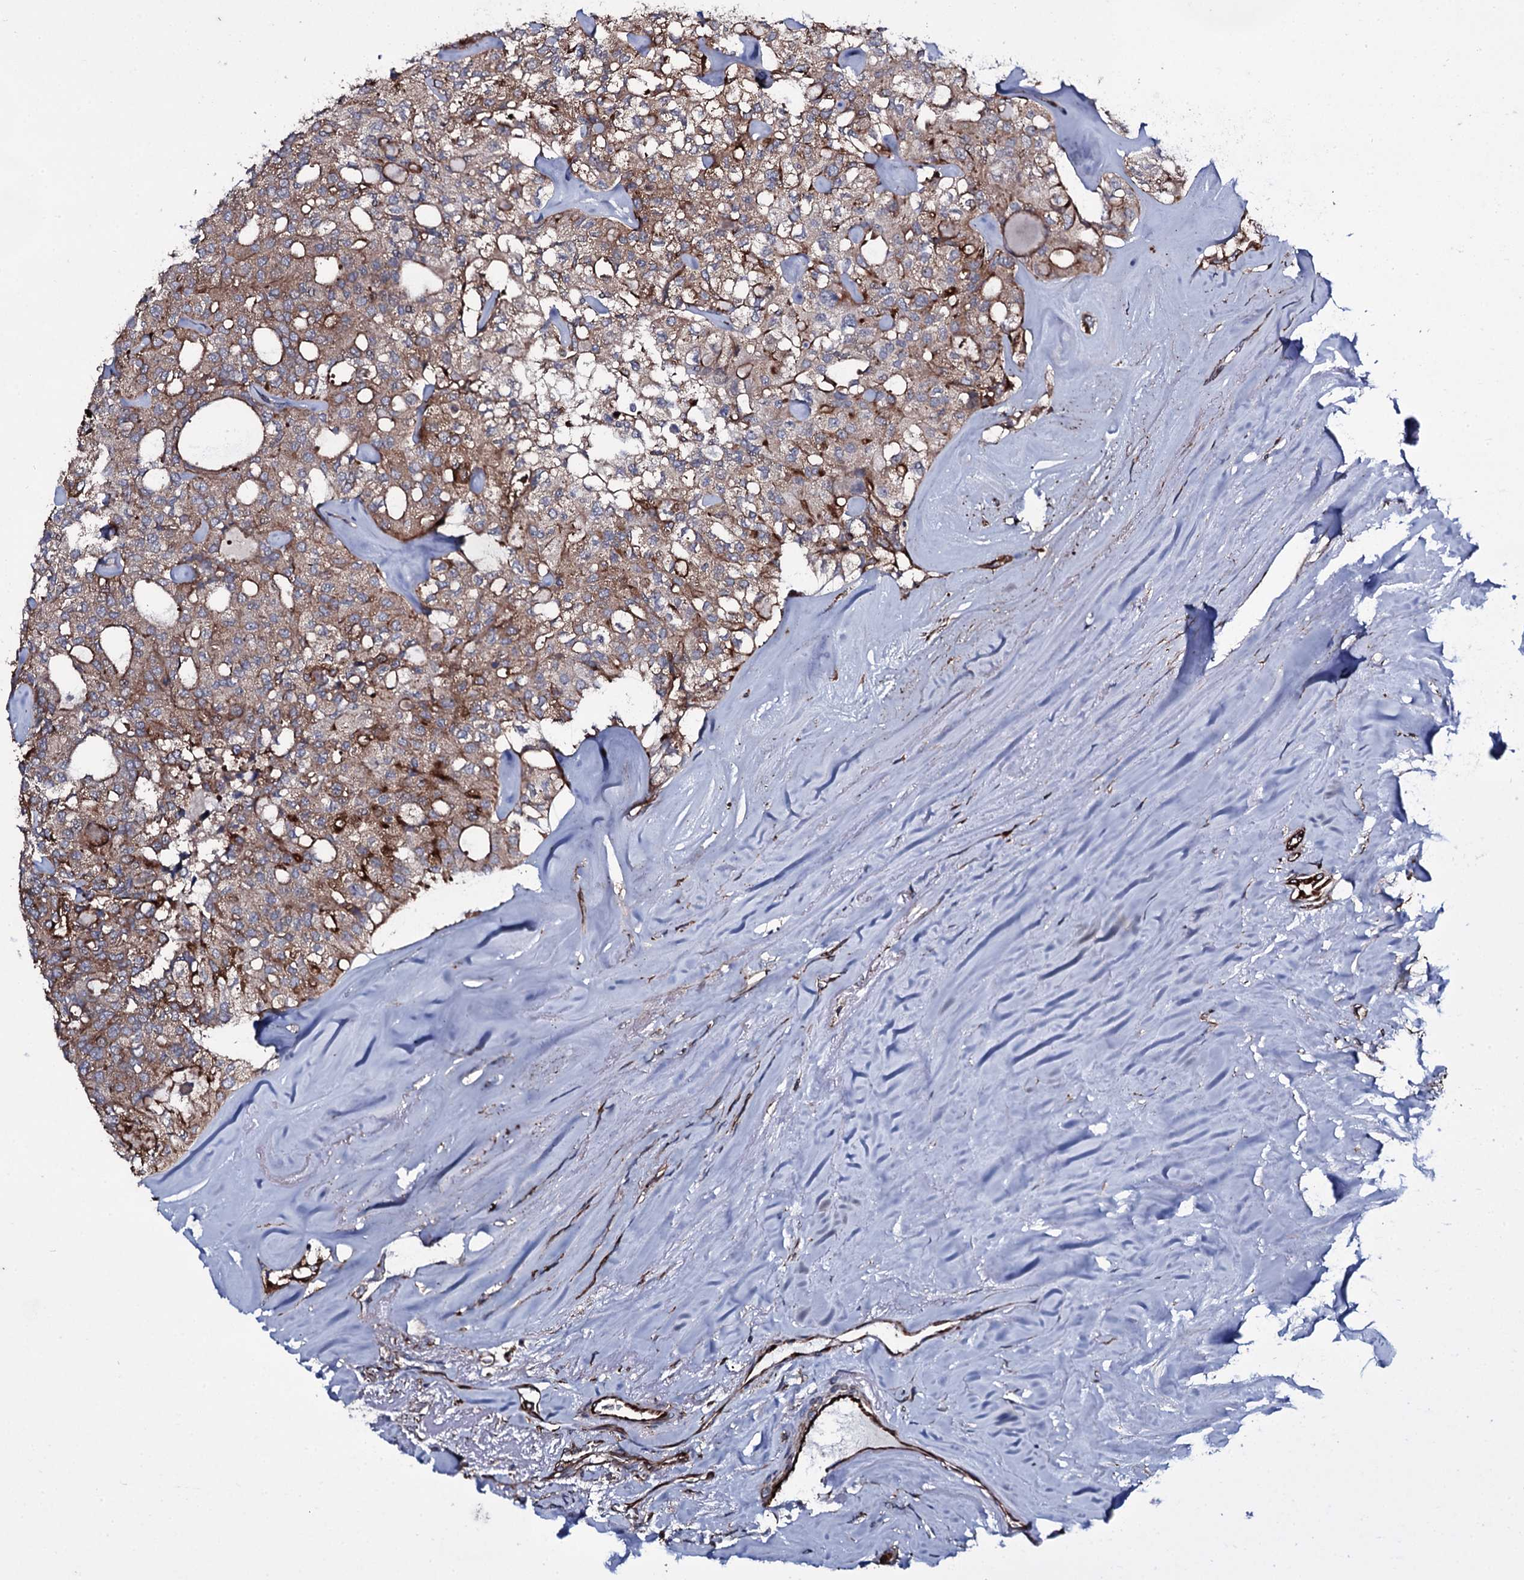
{"staining": {"intensity": "moderate", "quantity": ">75%", "location": "cytoplasmic/membranous"}, "tissue": "thyroid cancer", "cell_type": "Tumor cells", "image_type": "cancer", "snomed": [{"axis": "morphology", "description": "Follicular adenoma carcinoma, NOS"}, {"axis": "topography", "description": "Thyroid gland"}], "caption": "Thyroid cancer (follicular adenoma carcinoma) tissue displays moderate cytoplasmic/membranous staining in approximately >75% of tumor cells, visualized by immunohistochemistry.", "gene": "VAMP8", "patient": {"sex": "male", "age": 75}}